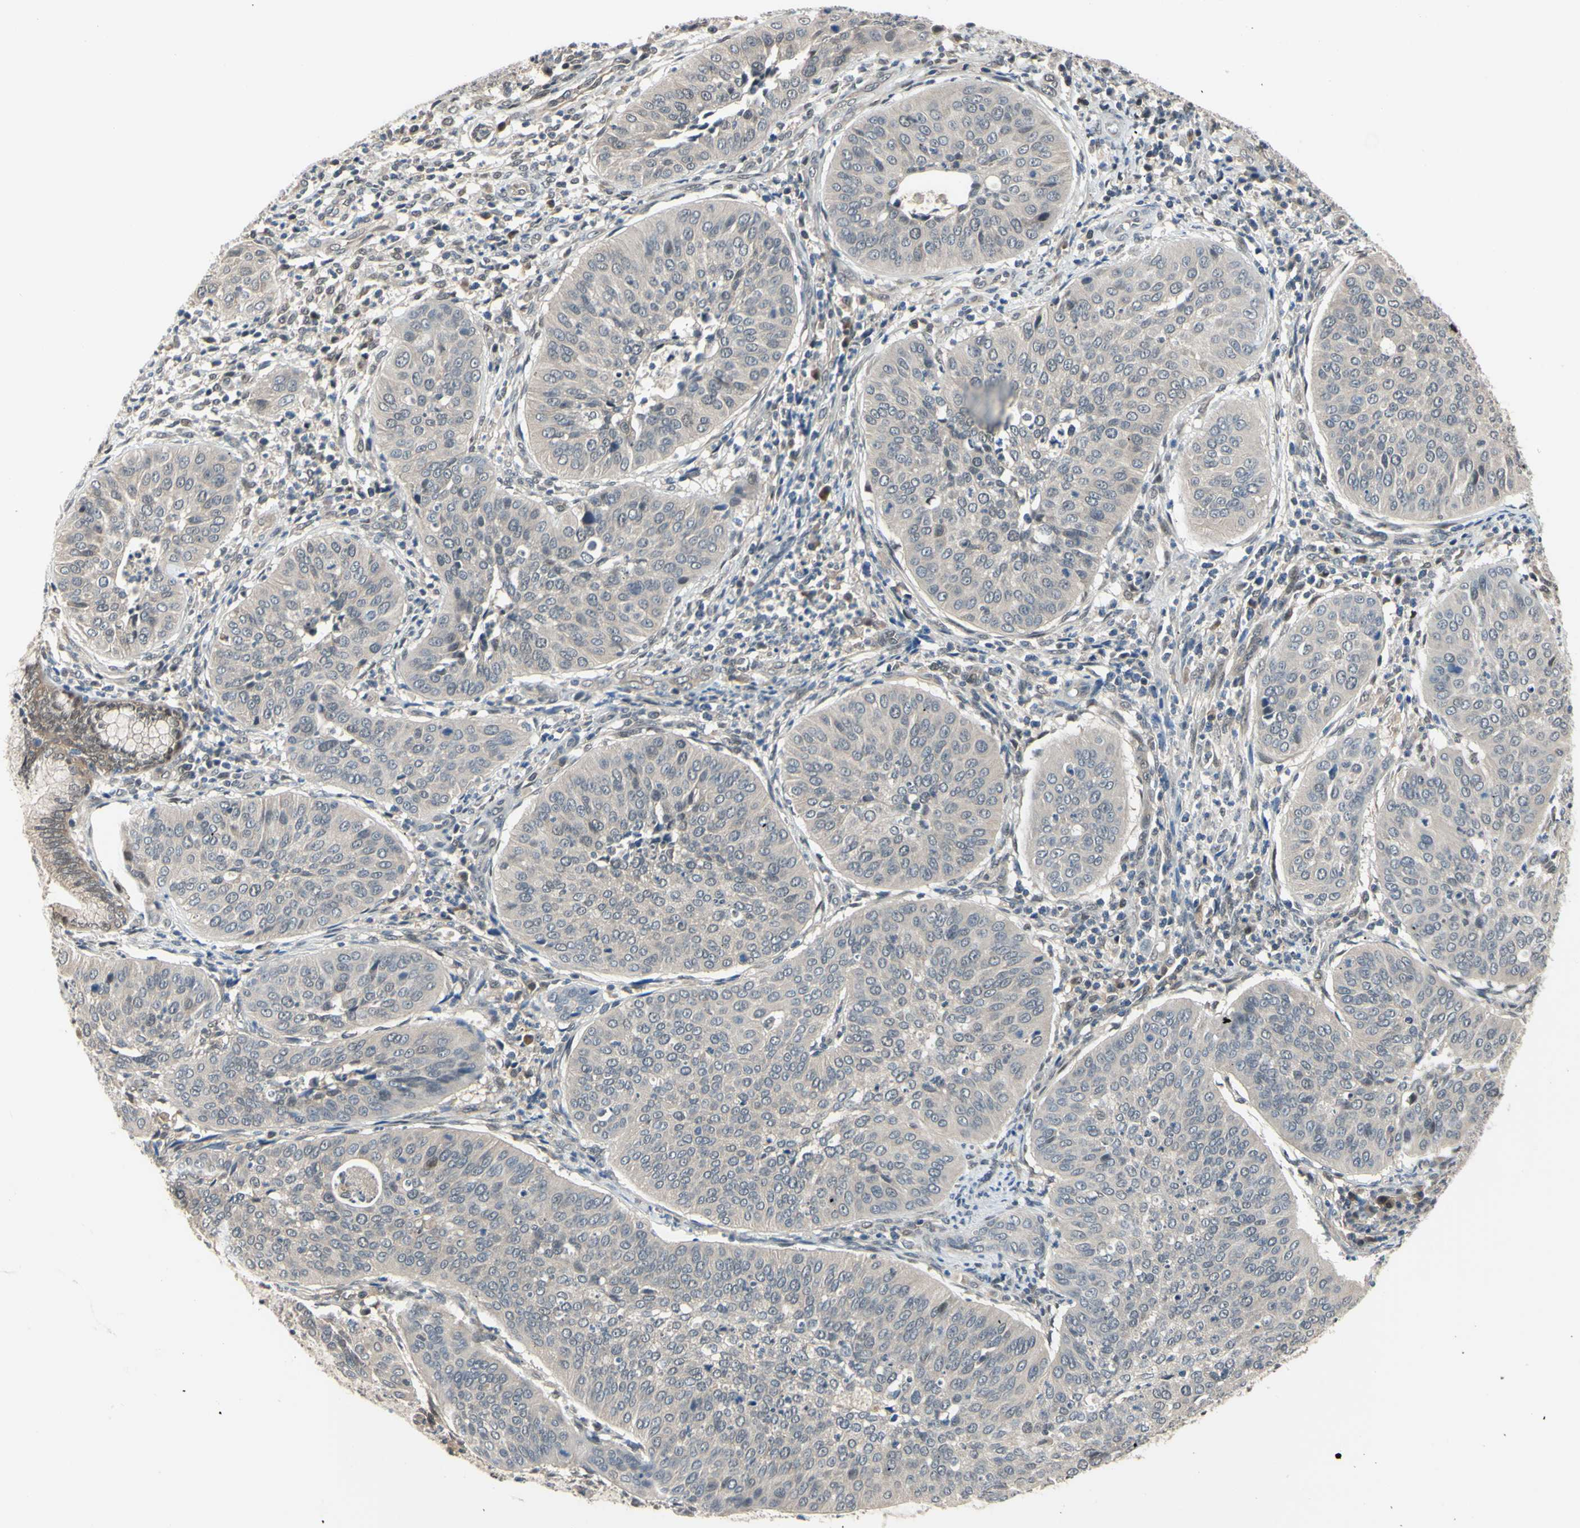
{"staining": {"intensity": "negative", "quantity": "none", "location": "none"}, "tissue": "cervical cancer", "cell_type": "Tumor cells", "image_type": "cancer", "snomed": [{"axis": "morphology", "description": "Normal tissue, NOS"}, {"axis": "morphology", "description": "Squamous cell carcinoma, NOS"}, {"axis": "topography", "description": "Cervix"}], "caption": "IHC micrograph of human squamous cell carcinoma (cervical) stained for a protein (brown), which exhibits no positivity in tumor cells.", "gene": "HSPA4", "patient": {"sex": "female", "age": 39}}